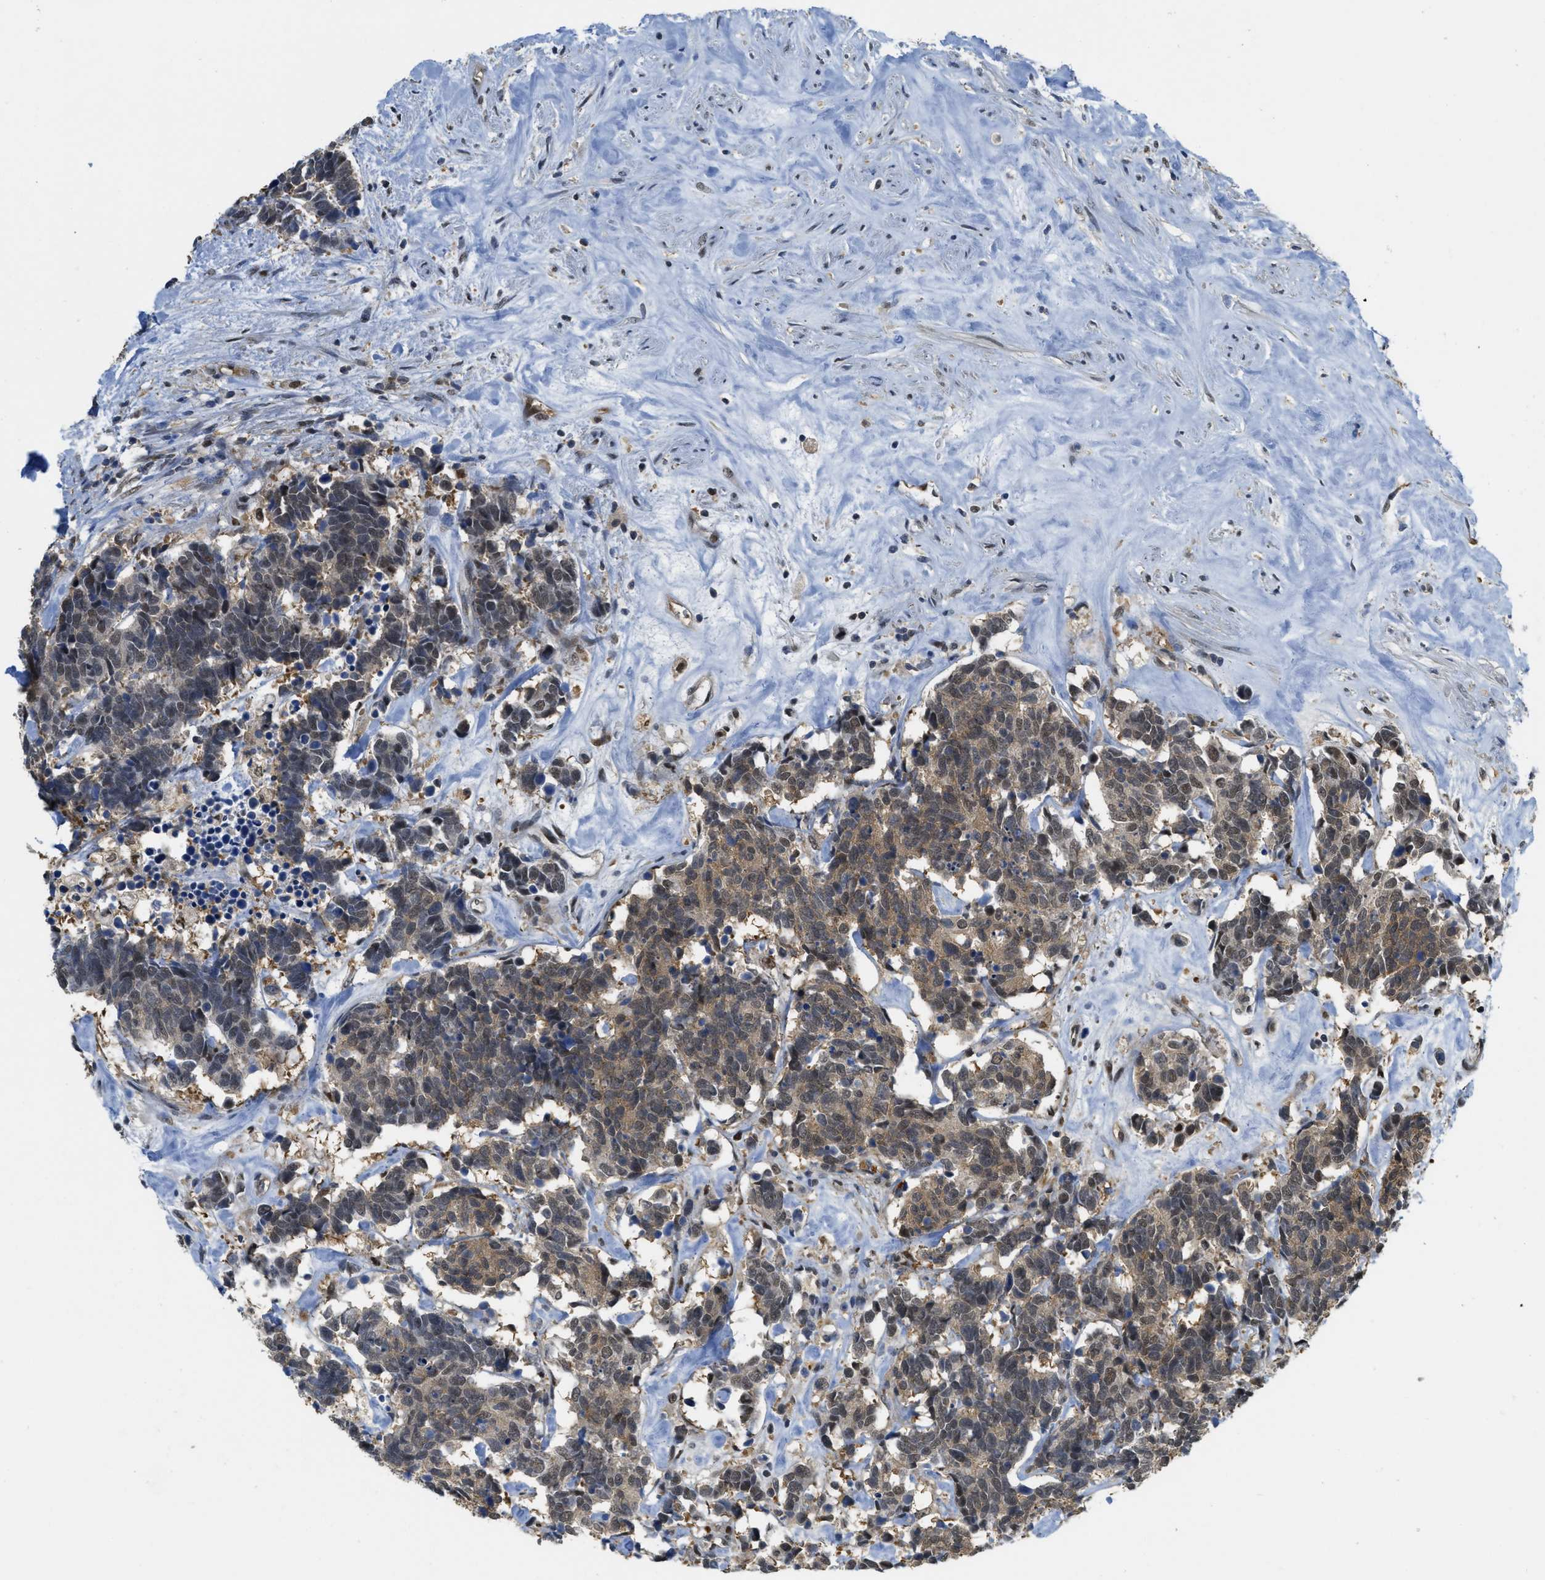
{"staining": {"intensity": "moderate", "quantity": ">75%", "location": "cytoplasmic/membranous,nuclear"}, "tissue": "carcinoid", "cell_type": "Tumor cells", "image_type": "cancer", "snomed": [{"axis": "morphology", "description": "Carcinoma, NOS"}, {"axis": "morphology", "description": "Carcinoid, malignant, NOS"}, {"axis": "topography", "description": "Urinary bladder"}], "caption": "Immunohistochemistry (DAB) staining of human malignant carcinoid displays moderate cytoplasmic/membranous and nuclear protein positivity in approximately >75% of tumor cells.", "gene": "PSMC5", "patient": {"sex": "male", "age": 57}}